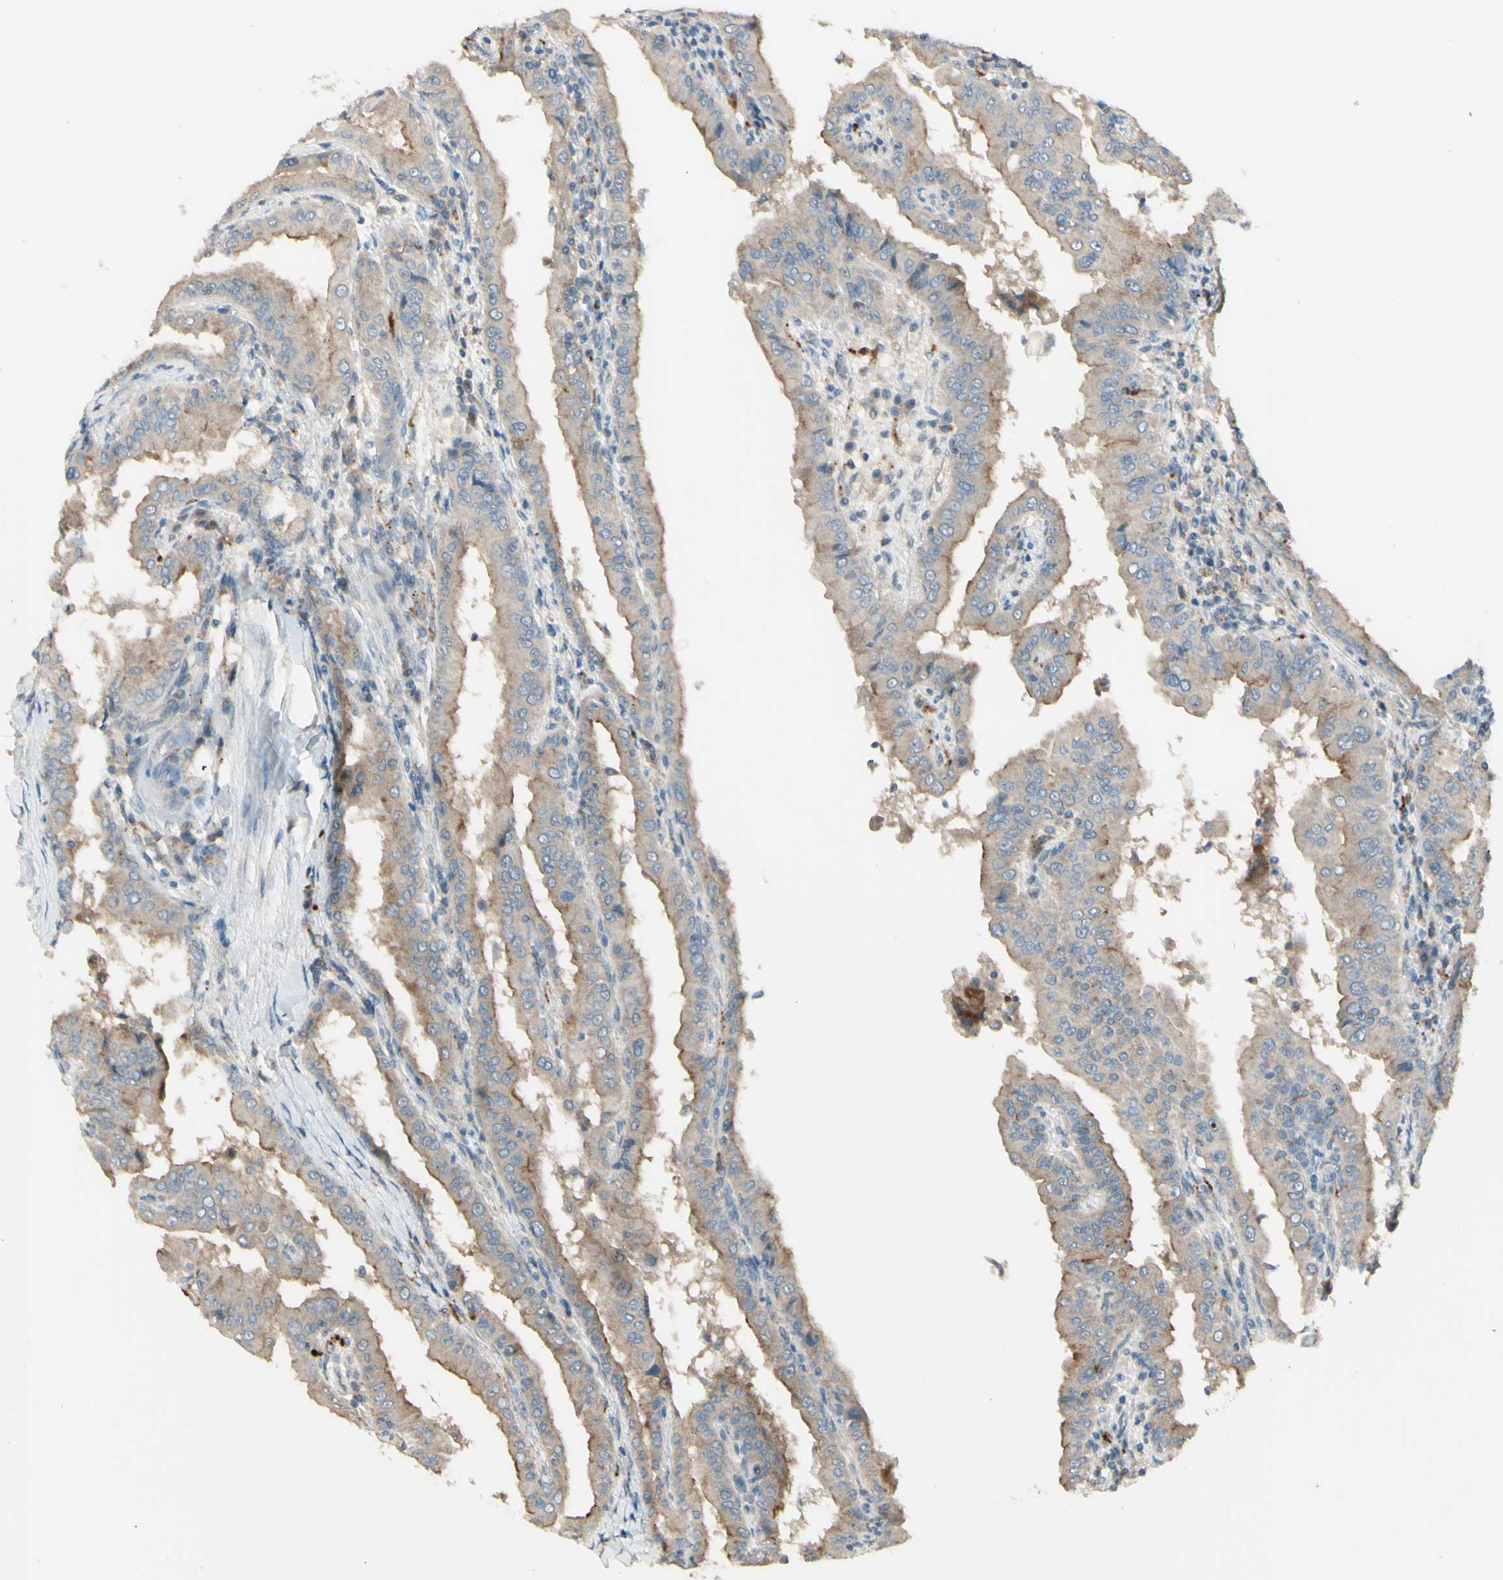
{"staining": {"intensity": "weak", "quantity": ">75%", "location": "cytoplasmic/membranous"}, "tissue": "thyroid cancer", "cell_type": "Tumor cells", "image_type": "cancer", "snomed": [{"axis": "morphology", "description": "Papillary adenocarcinoma, NOS"}, {"axis": "topography", "description": "Thyroid gland"}], "caption": "Papillary adenocarcinoma (thyroid) stained with immunohistochemistry (IHC) exhibits weak cytoplasmic/membranous positivity in about >75% of tumor cells.", "gene": "LMTK2", "patient": {"sex": "male", "age": 33}}